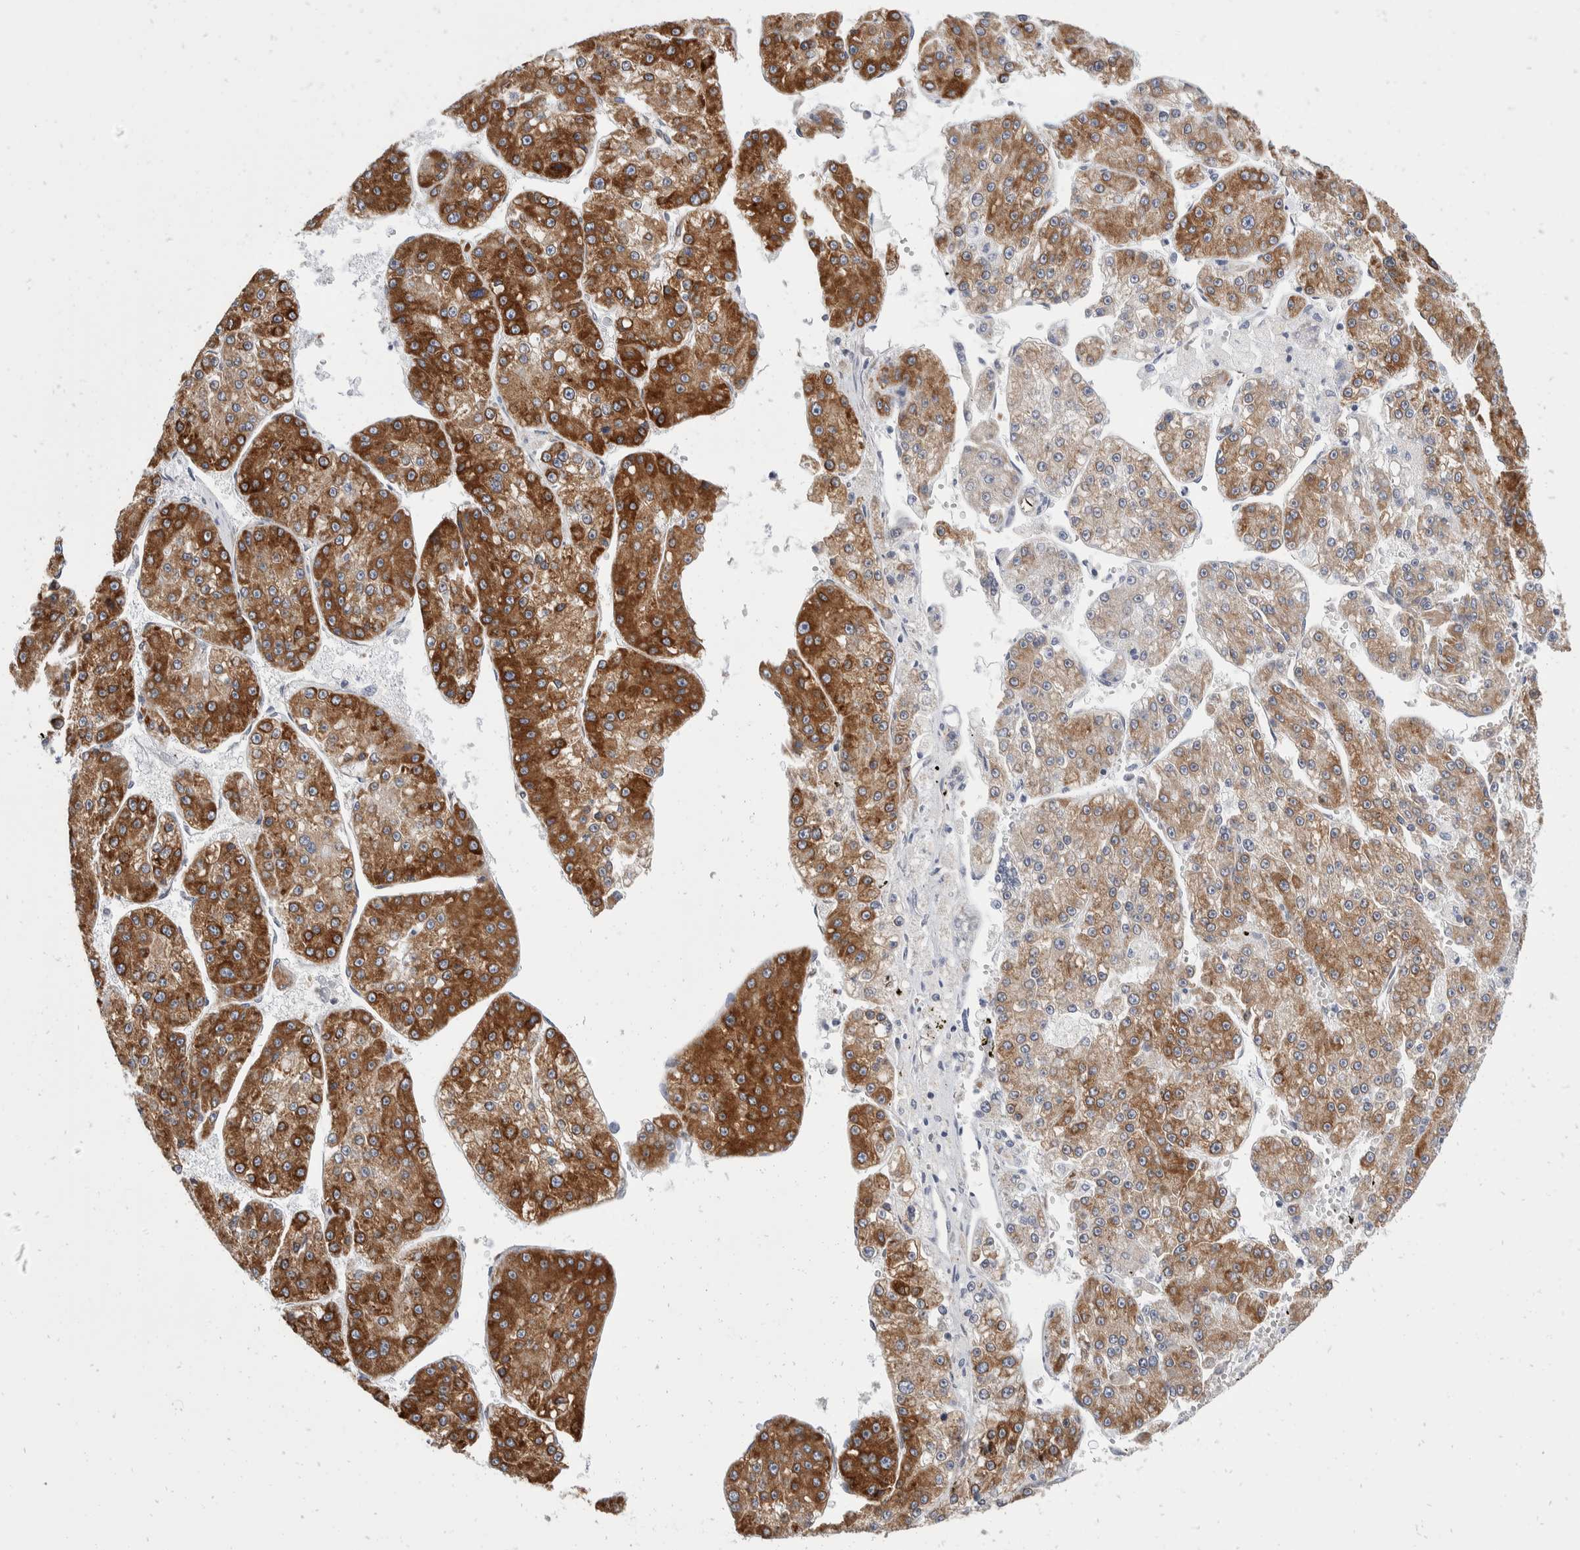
{"staining": {"intensity": "strong", "quantity": ">75%", "location": "cytoplasmic/membranous"}, "tissue": "liver cancer", "cell_type": "Tumor cells", "image_type": "cancer", "snomed": [{"axis": "morphology", "description": "Carcinoma, Hepatocellular, NOS"}, {"axis": "topography", "description": "Liver"}], "caption": "Human liver cancer stained with a protein marker displays strong staining in tumor cells.", "gene": "TMEM245", "patient": {"sex": "female", "age": 73}}